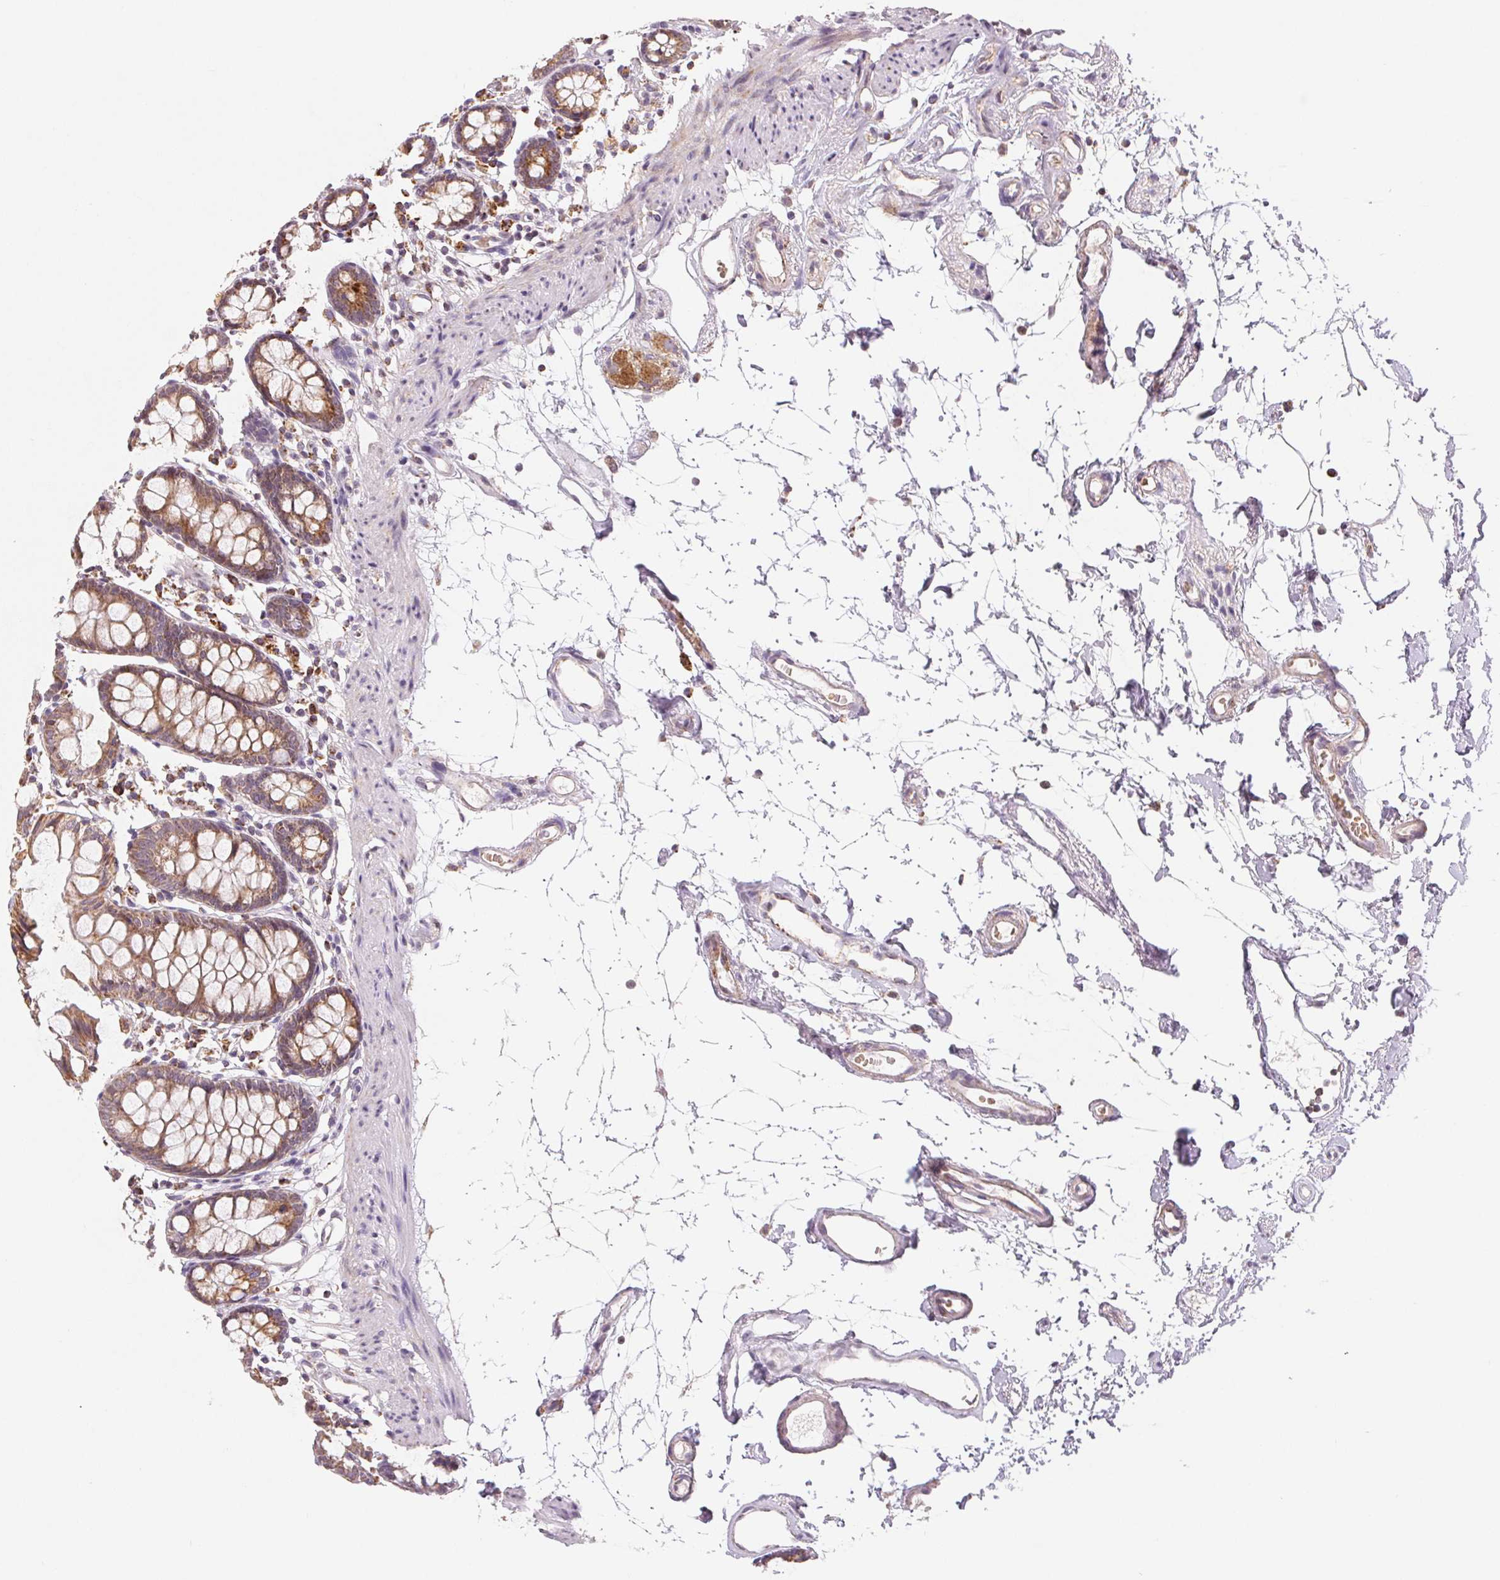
{"staining": {"intensity": "weak", "quantity": "<25%", "location": "cytoplasmic/membranous"}, "tissue": "colon", "cell_type": "Endothelial cells", "image_type": "normal", "snomed": [{"axis": "morphology", "description": "Normal tissue, NOS"}, {"axis": "topography", "description": "Colon"}], "caption": "Immunohistochemical staining of unremarkable colon reveals no significant staining in endothelial cells. Nuclei are stained in blue.", "gene": "HINT2", "patient": {"sex": "female", "age": 84}}